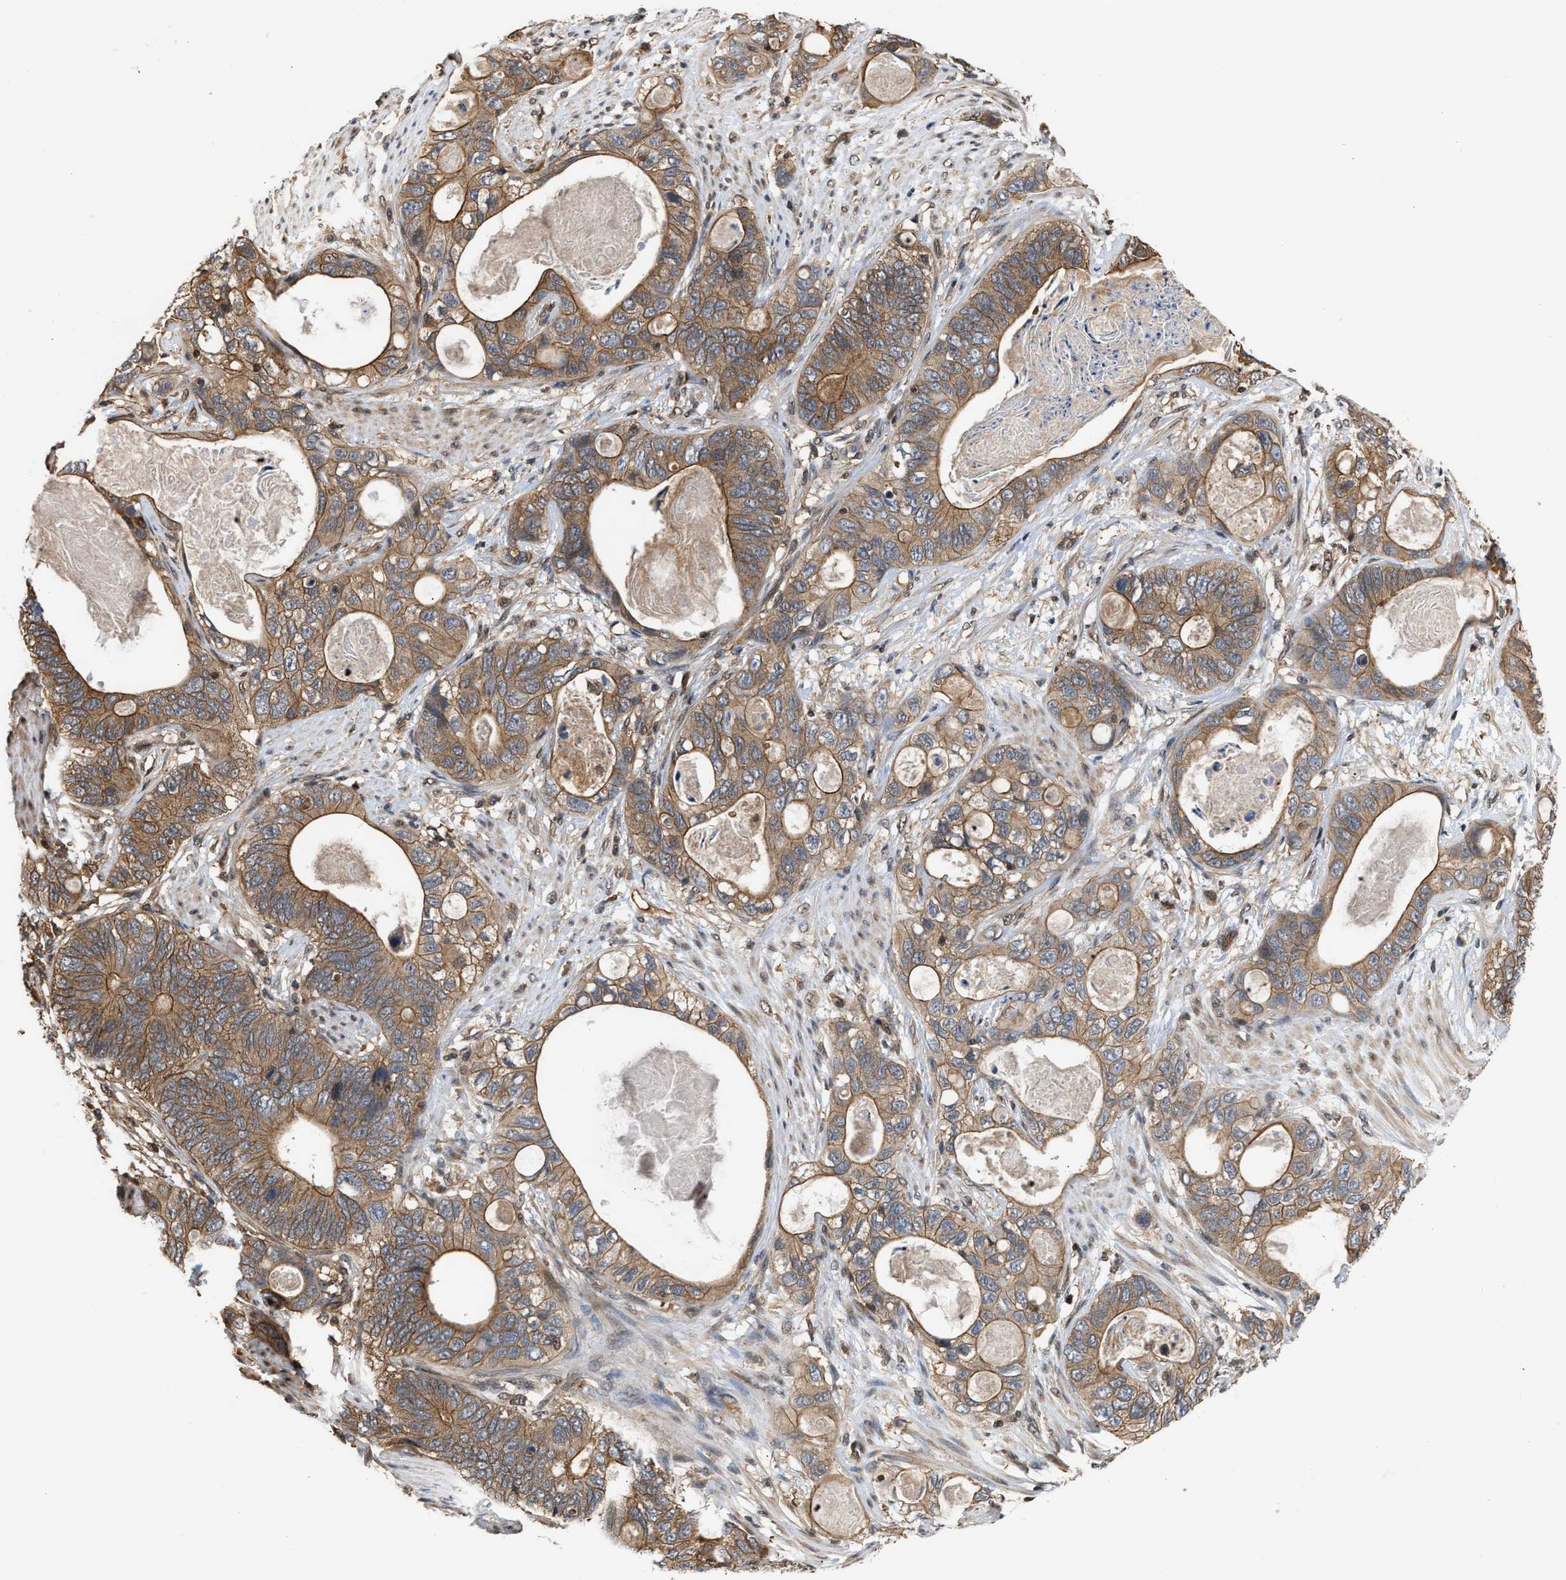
{"staining": {"intensity": "moderate", "quantity": ">75%", "location": "cytoplasmic/membranous"}, "tissue": "stomach cancer", "cell_type": "Tumor cells", "image_type": "cancer", "snomed": [{"axis": "morphology", "description": "Normal tissue, NOS"}, {"axis": "morphology", "description": "Adenocarcinoma, NOS"}, {"axis": "topography", "description": "Stomach"}], "caption": "Protein positivity by IHC exhibits moderate cytoplasmic/membranous positivity in about >75% of tumor cells in stomach cancer. The staining was performed using DAB to visualize the protein expression in brown, while the nuclei were stained in blue with hematoxylin (Magnification: 20x).", "gene": "SCAI", "patient": {"sex": "female", "age": 89}}